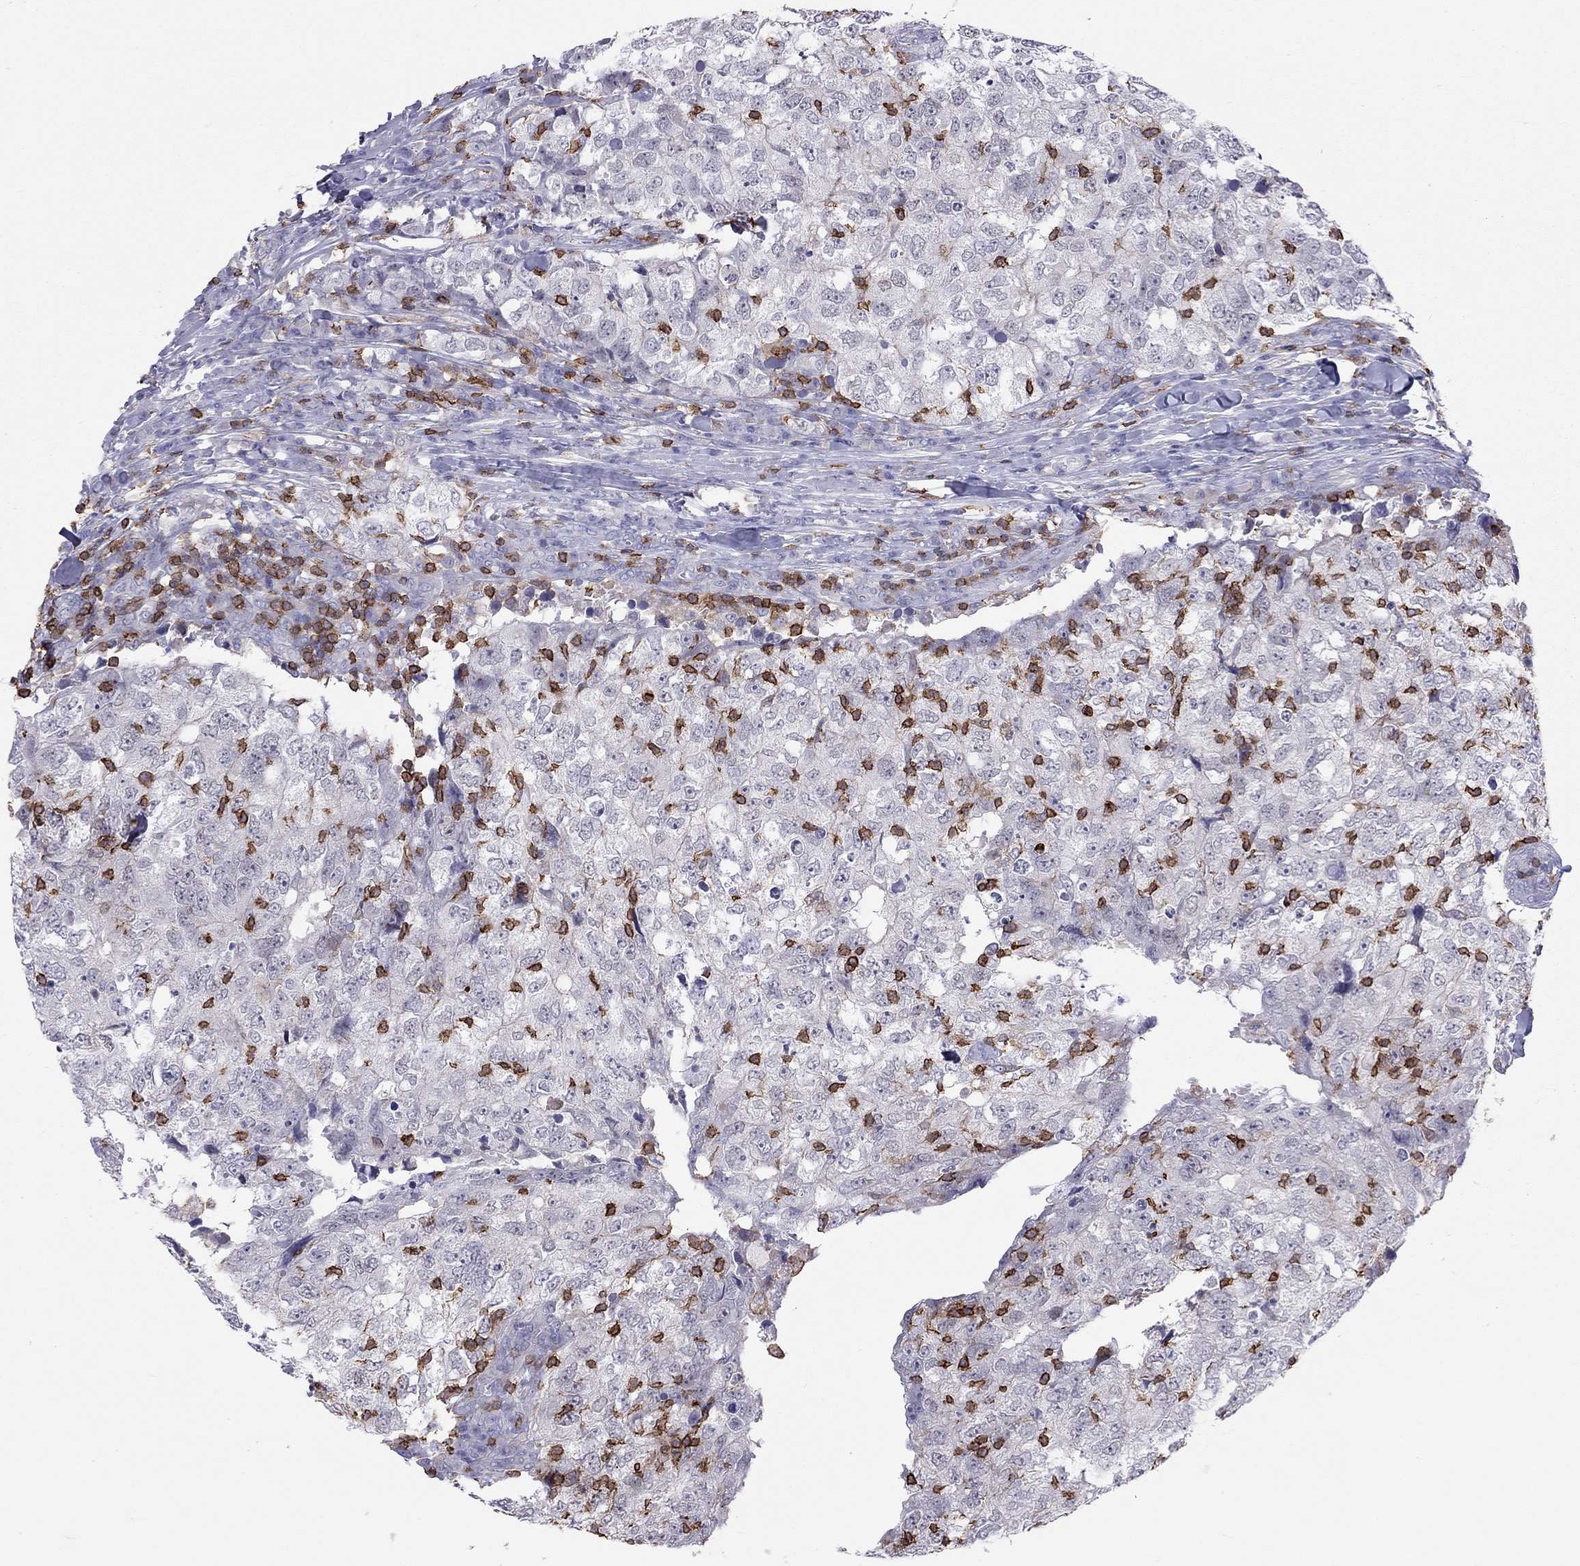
{"staining": {"intensity": "negative", "quantity": "none", "location": "none"}, "tissue": "breast cancer", "cell_type": "Tumor cells", "image_type": "cancer", "snomed": [{"axis": "morphology", "description": "Duct carcinoma"}, {"axis": "topography", "description": "Breast"}], "caption": "Tumor cells show no significant protein expression in intraductal carcinoma (breast).", "gene": "MND1", "patient": {"sex": "female", "age": 30}}